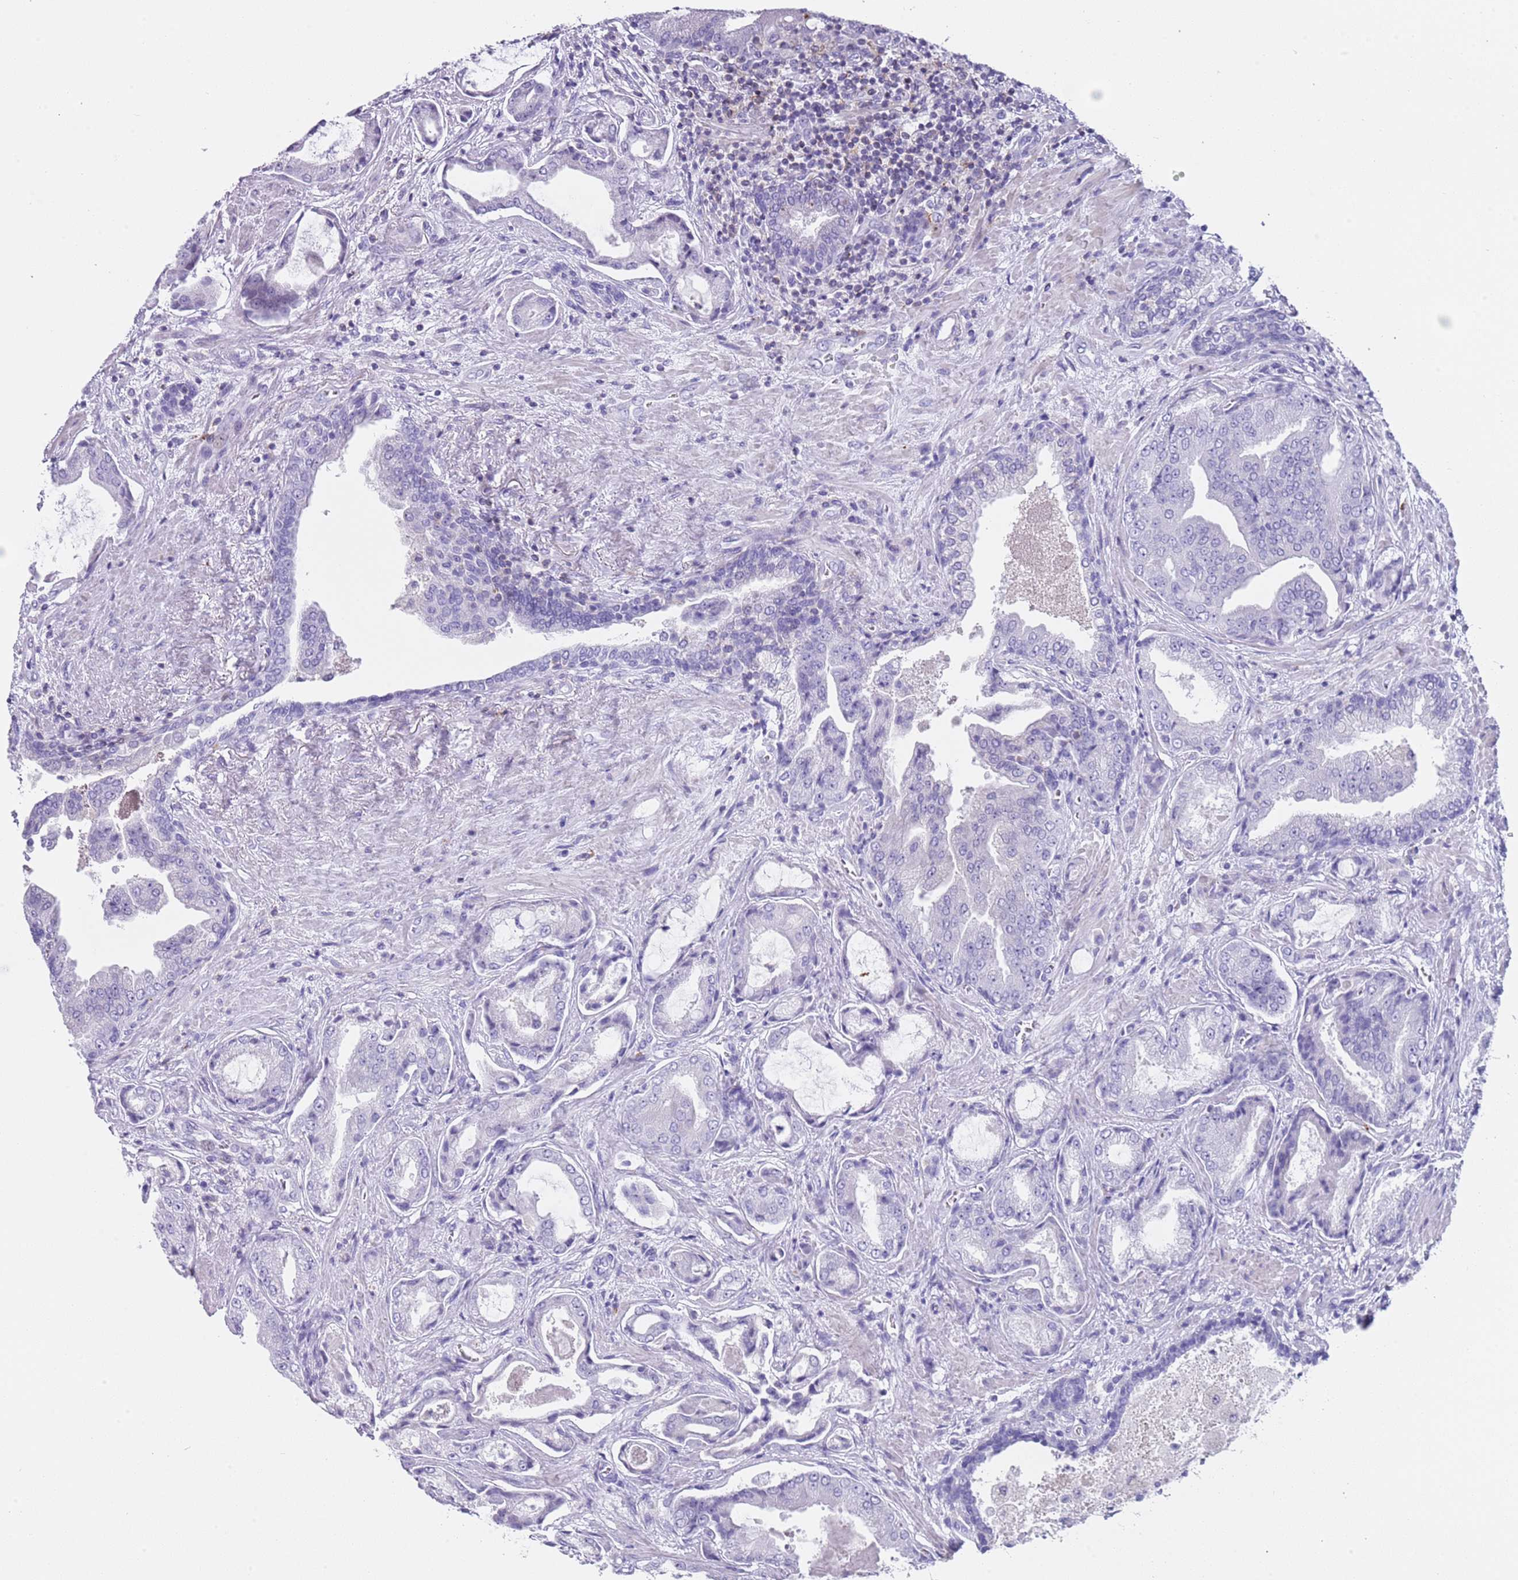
{"staining": {"intensity": "negative", "quantity": "none", "location": "none"}, "tissue": "prostate cancer", "cell_type": "Tumor cells", "image_type": "cancer", "snomed": [{"axis": "morphology", "description": "Adenocarcinoma, High grade"}, {"axis": "topography", "description": "Prostate"}], "caption": "Immunohistochemistry histopathology image of neoplastic tissue: prostate cancer (adenocarcinoma (high-grade)) stained with DAB (3,3'-diaminobenzidine) exhibits no significant protein positivity in tumor cells.", "gene": "NBPF20", "patient": {"sex": "male", "age": 68}}